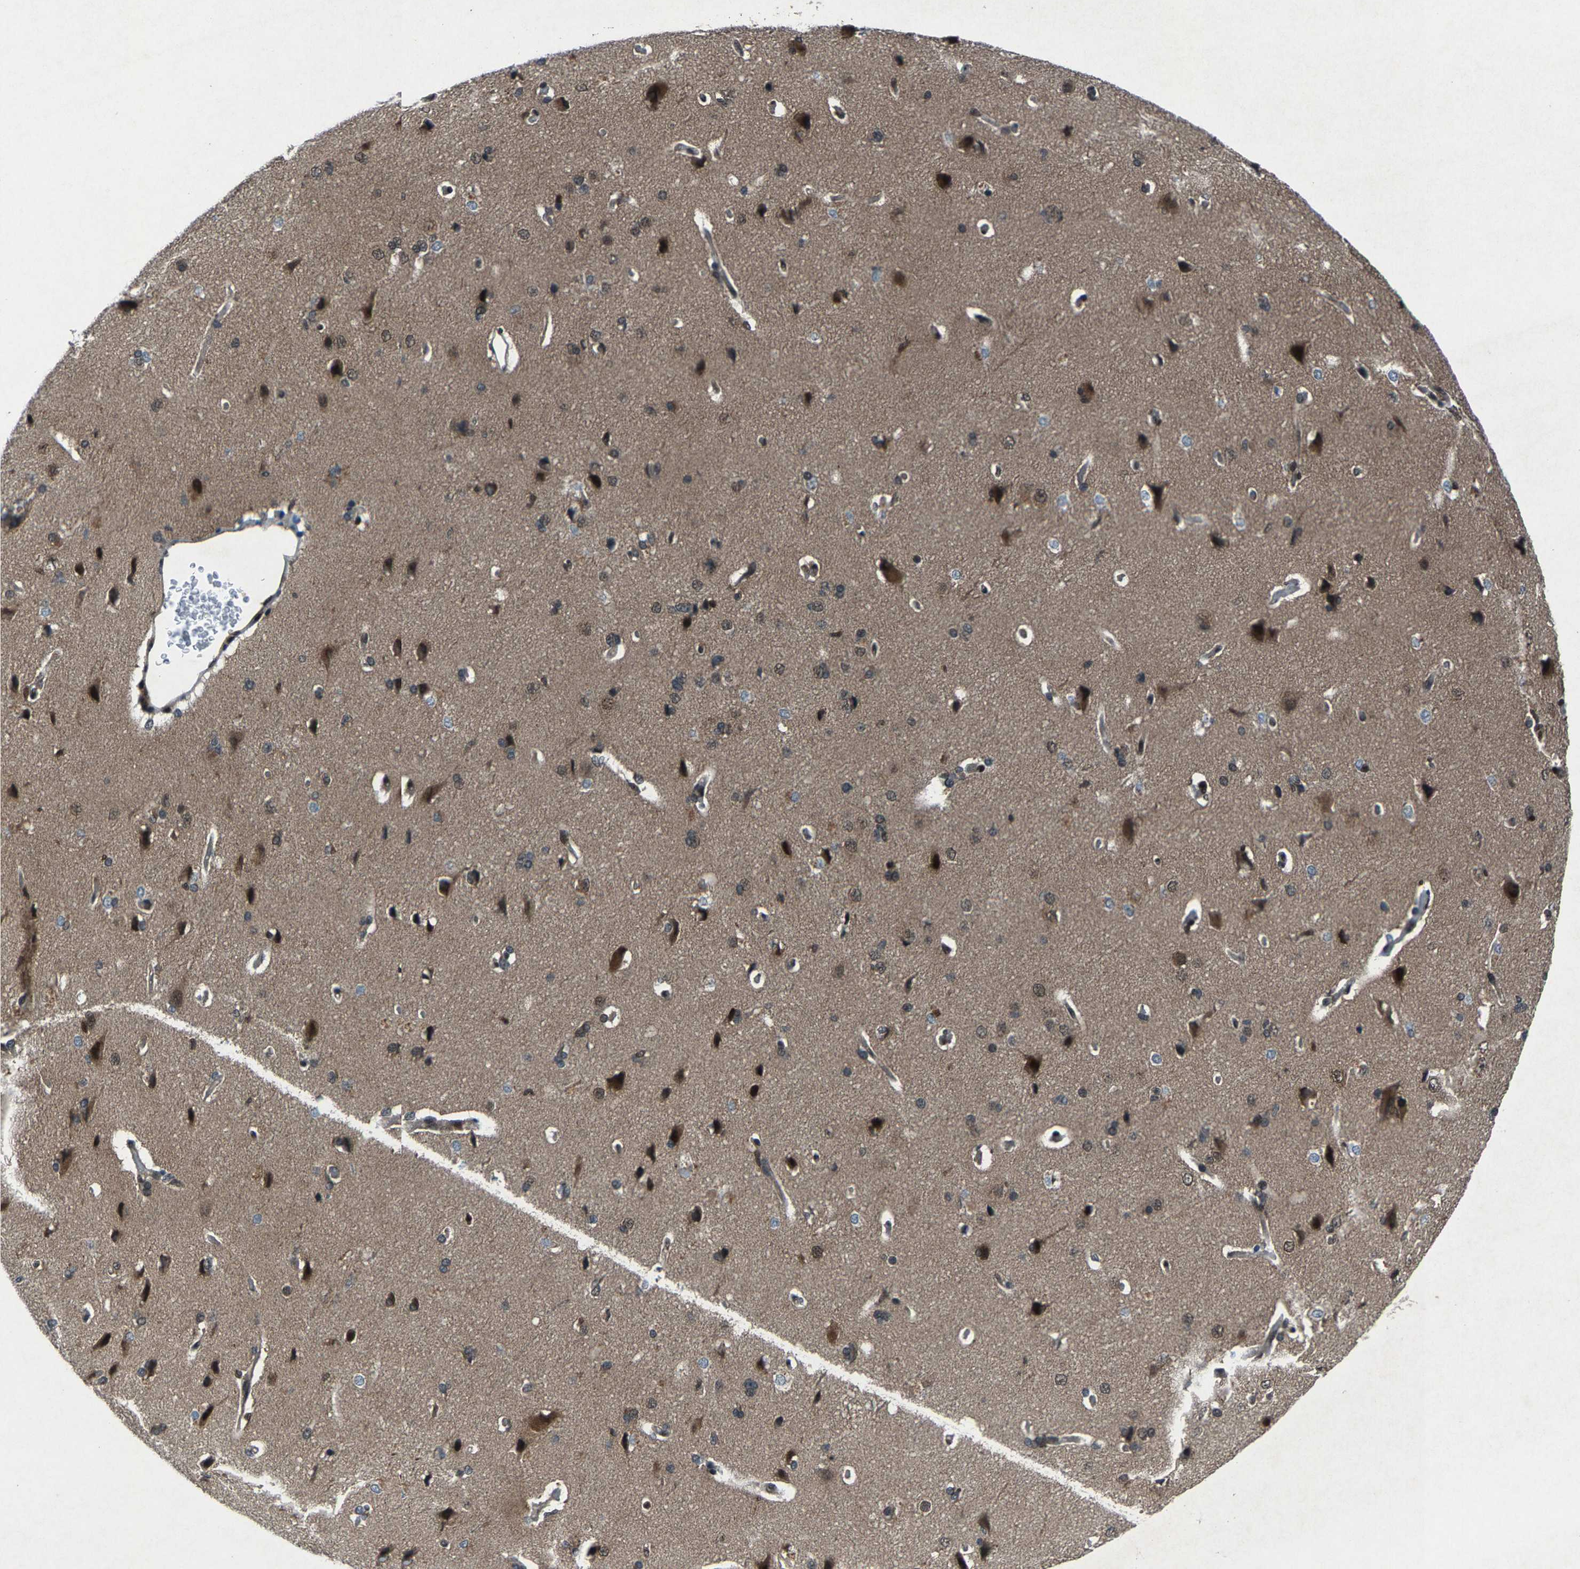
{"staining": {"intensity": "weak", "quantity": ">75%", "location": "cytoplasmic/membranous,nuclear"}, "tissue": "cerebral cortex", "cell_type": "Endothelial cells", "image_type": "normal", "snomed": [{"axis": "morphology", "description": "Normal tissue, NOS"}, {"axis": "topography", "description": "Cerebral cortex"}], "caption": "Protein analysis of unremarkable cerebral cortex reveals weak cytoplasmic/membranous,nuclear staining in approximately >75% of endothelial cells.", "gene": "ATXN3", "patient": {"sex": "male", "age": 62}}